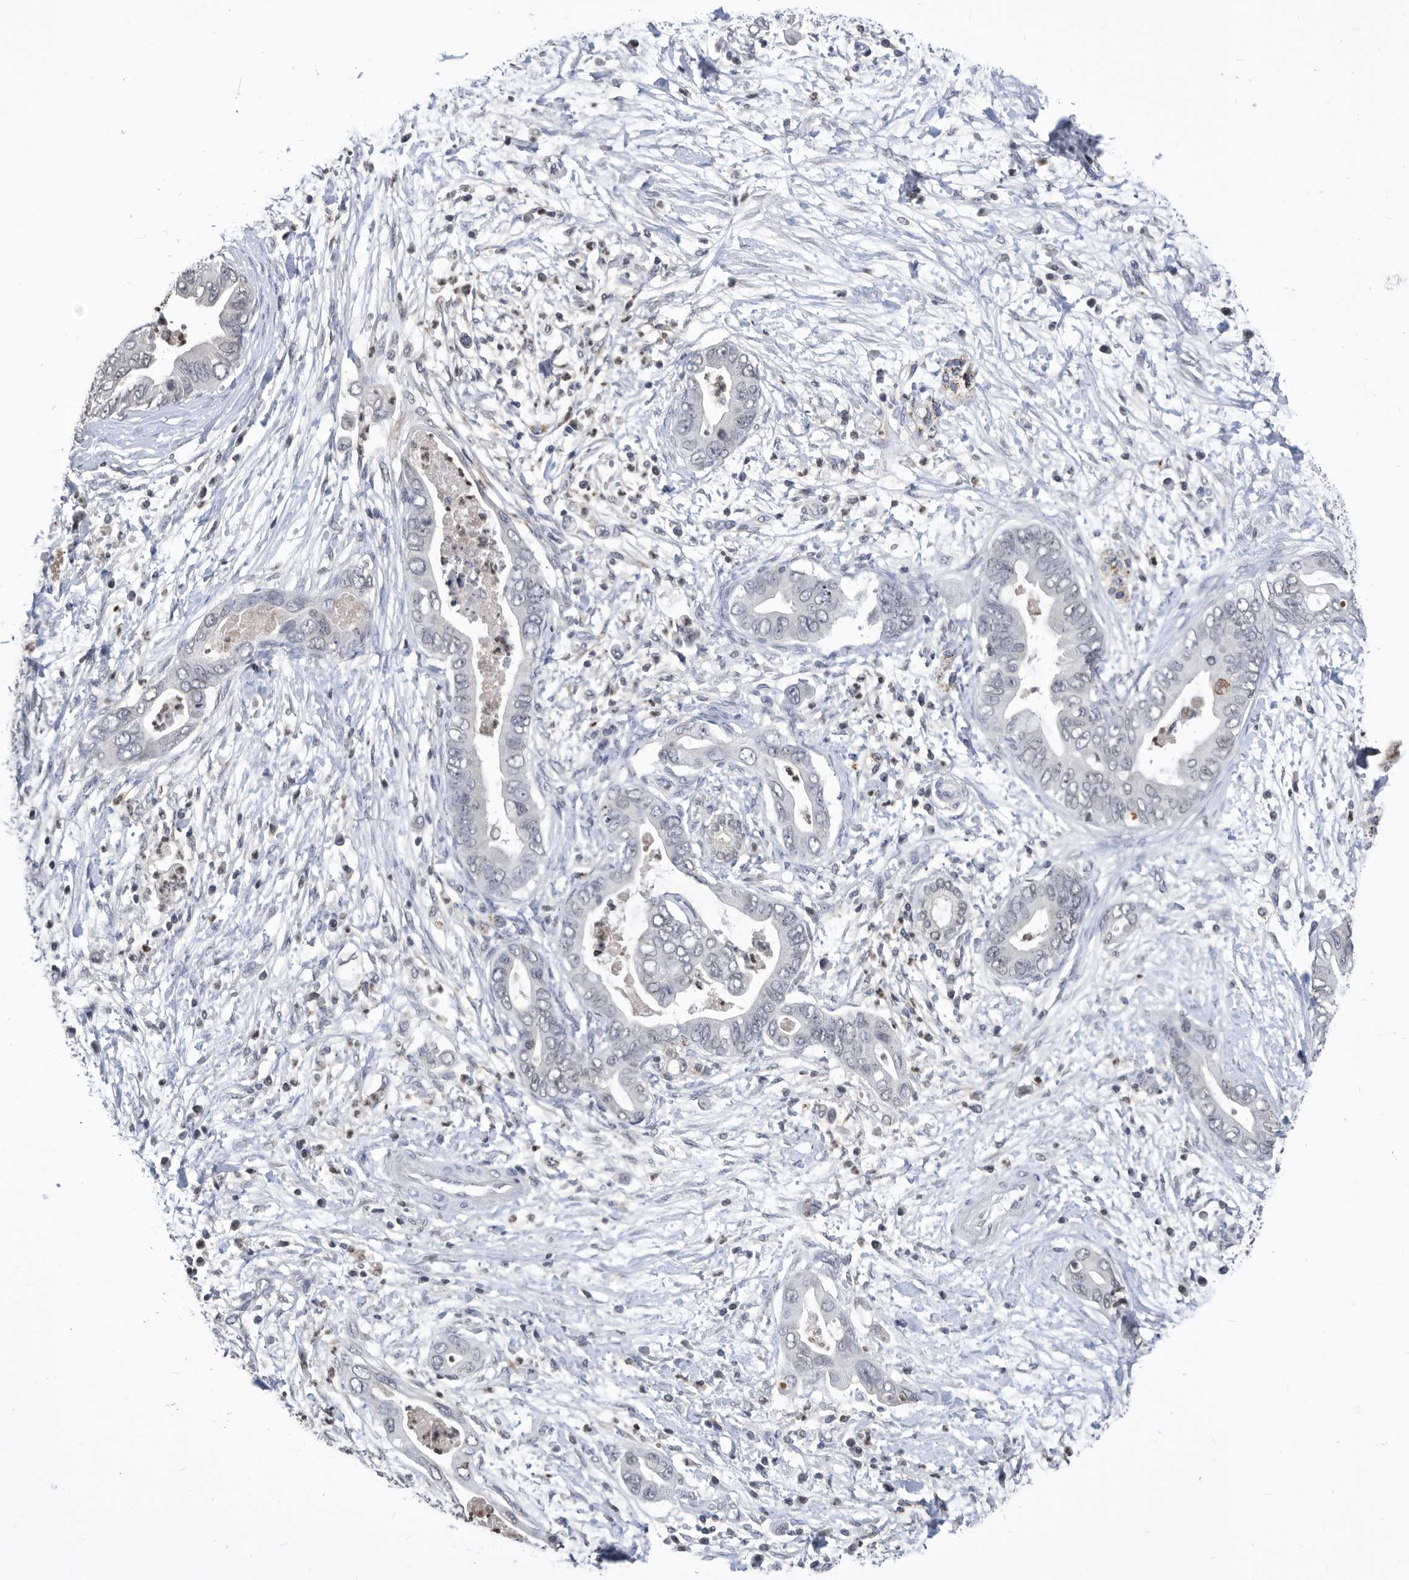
{"staining": {"intensity": "negative", "quantity": "none", "location": "none"}, "tissue": "pancreatic cancer", "cell_type": "Tumor cells", "image_type": "cancer", "snomed": [{"axis": "morphology", "description": "Adenocarcinoma, NOS"}, {"axis": "topography", "description": "Pancreas"}], "caption": "This photomicrograph is of pancreatic cancer stained with IHC to label a protein in brown with the nuclei are counter-stained blue. There is no expression in tumor cells. (DAB IHC, high magnification).", "gene": "TSTD1", "patient": {"sex": "male", "age": 75}}